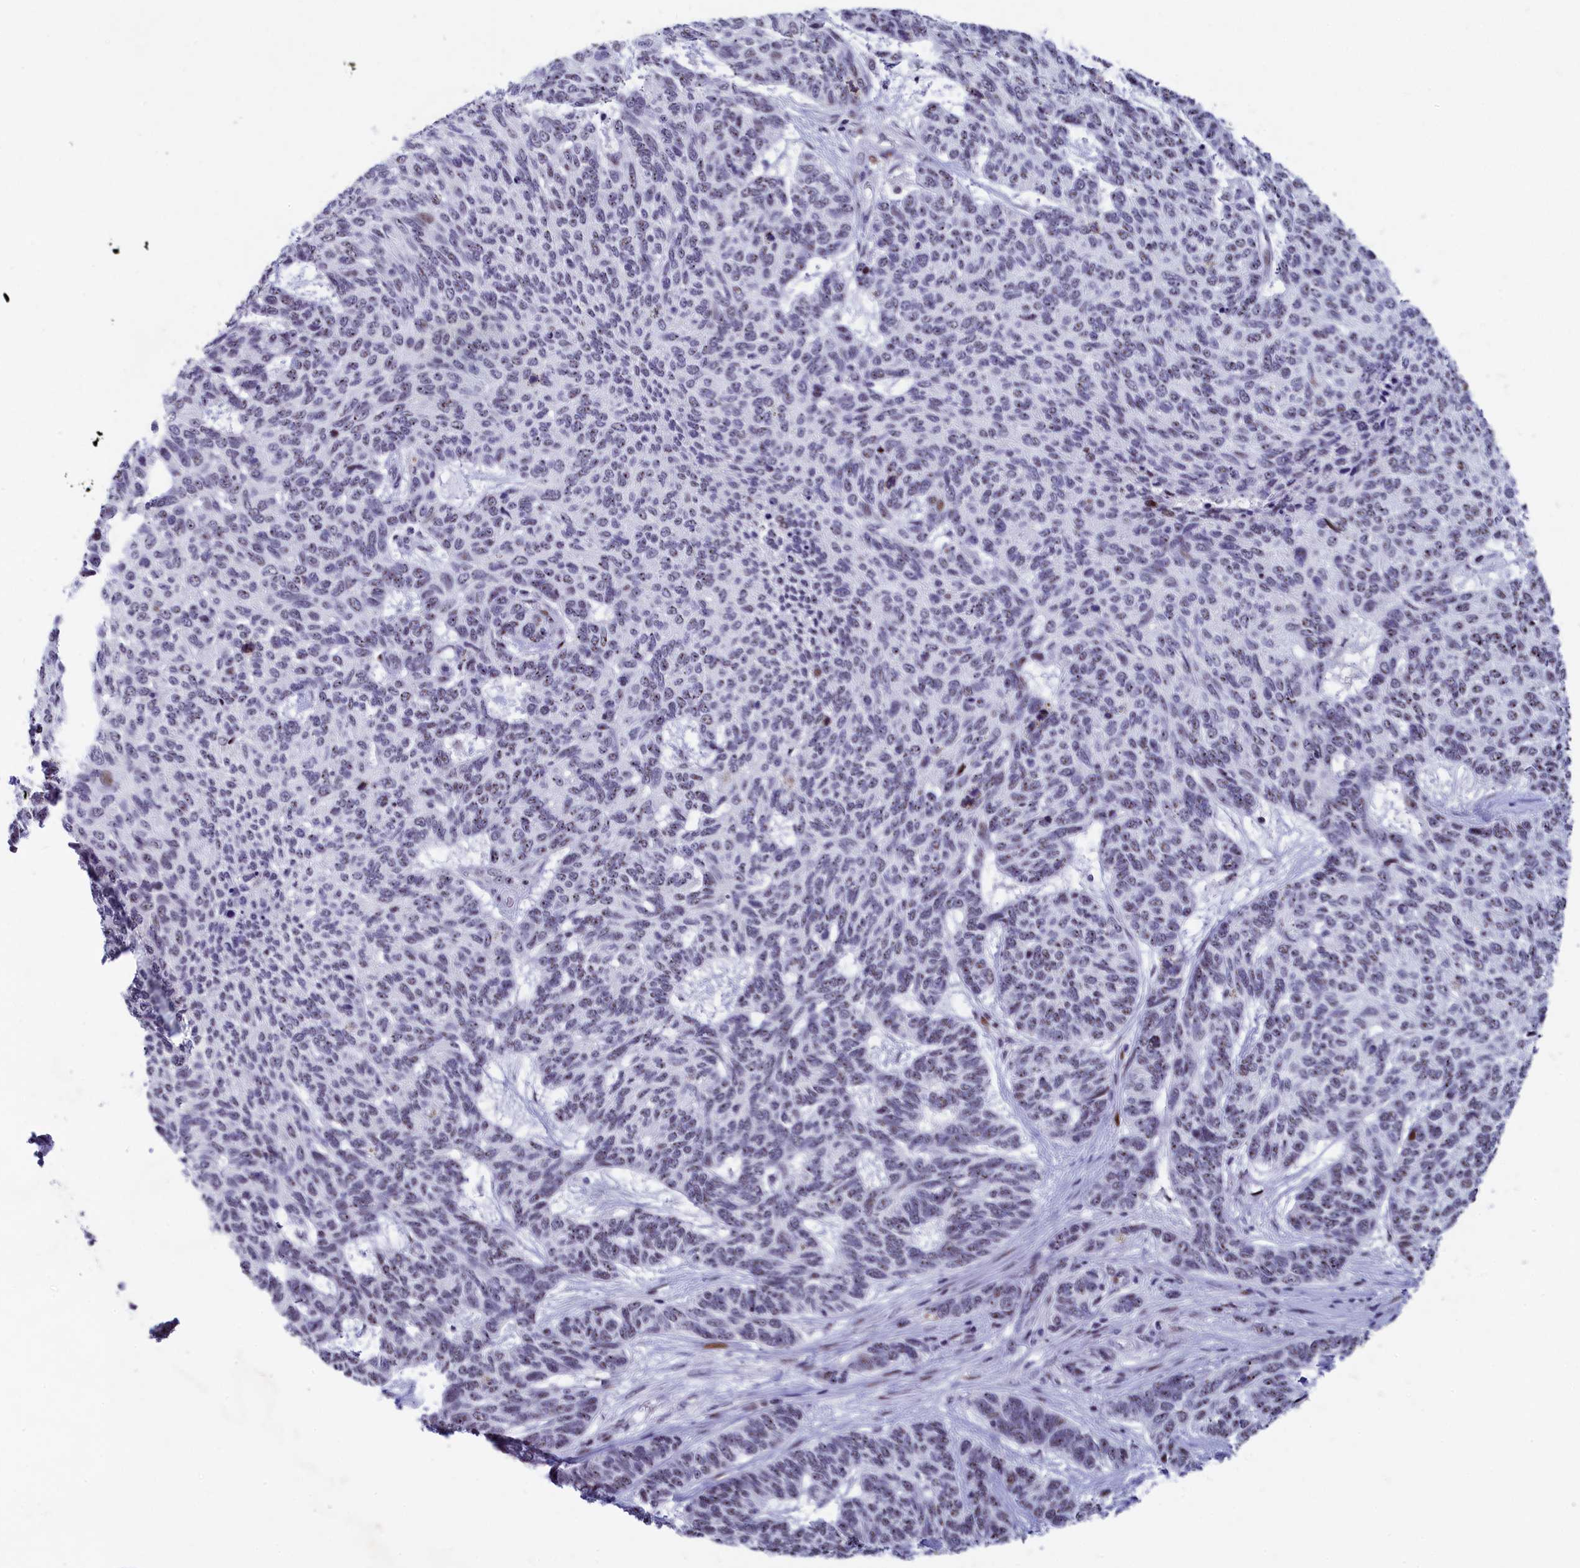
{"staining": {"intensity": "weak", "quantity": "25%-75%", "location": "nuclear"}, "tissue": "skin cancer", "cell_type": "Tumor cells", "image_type": "cancer", "snomed": [{"axis": "morphology", "description": "Basal cell carcinoma"}, {"axis": "topography", "description": "Skin"}], "caption": "Basal cell carcinoma (skin) stained with a protein marker exhibits weak staining in tumor cells.", "gene": "NSA2", "patient": {"sex": "female", "age": 65}}